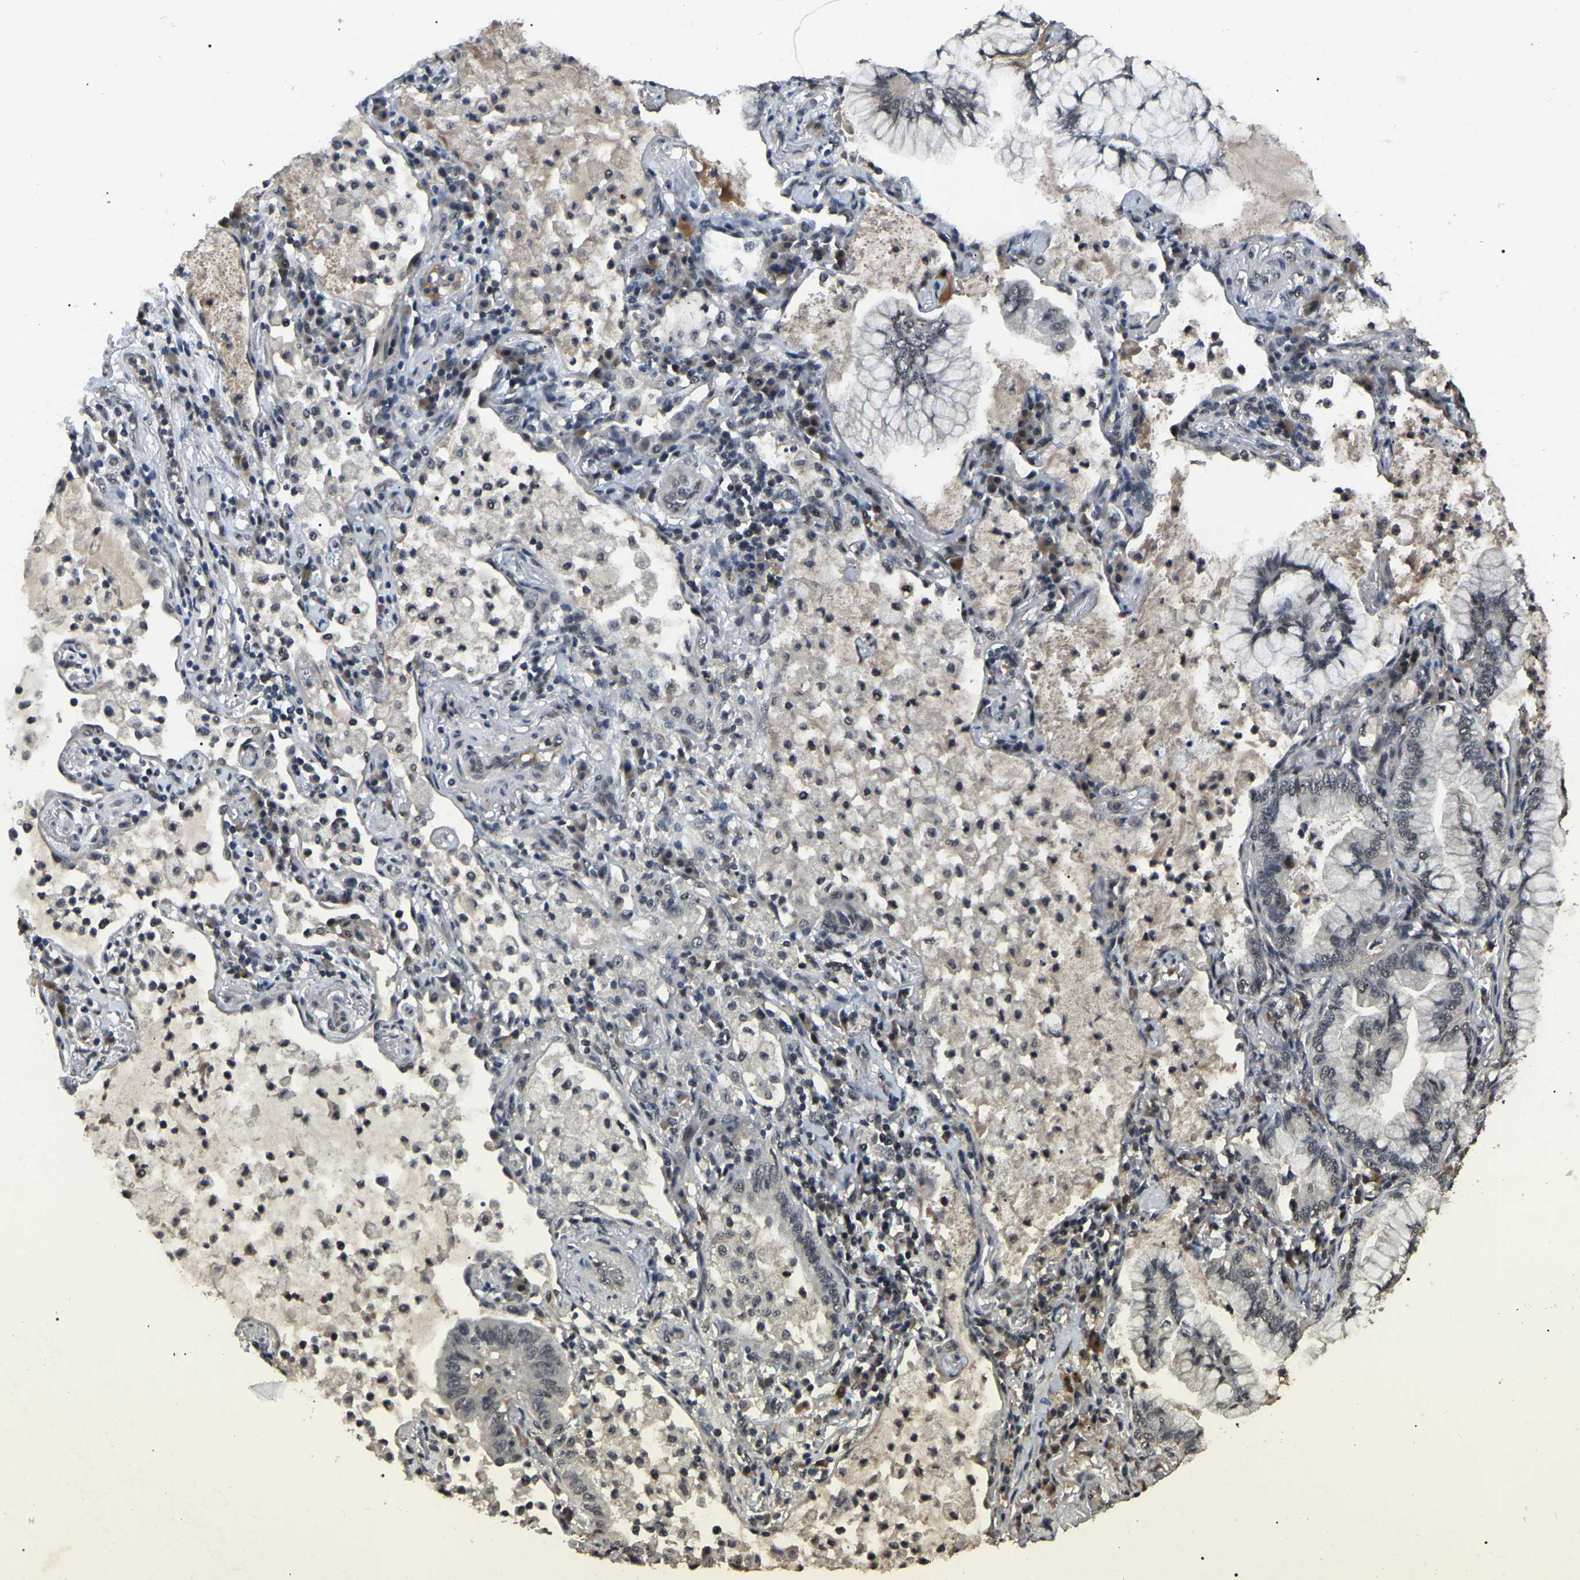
{"staining": {"intensity": "negative", "quantity": "none", "location": "none"}, "tissue": "lung cancer", "cell_type": "Tumor cells", "image_type": "cancer", "snomed": [{"axis": "morphology", "description": "Adenocarcinoma, NOS"}, {"axis": "topography", "description": "Lung"}], "caption": "Immunohistochemistry (IHC) photomicrograph of neoplastic tissue: human adenocarcinoma (lung) stained with DAB displays no significant protein positivity in tumor cells.", "gene": "PPM1E", "patient": {"sex": "female", "age": 70}}